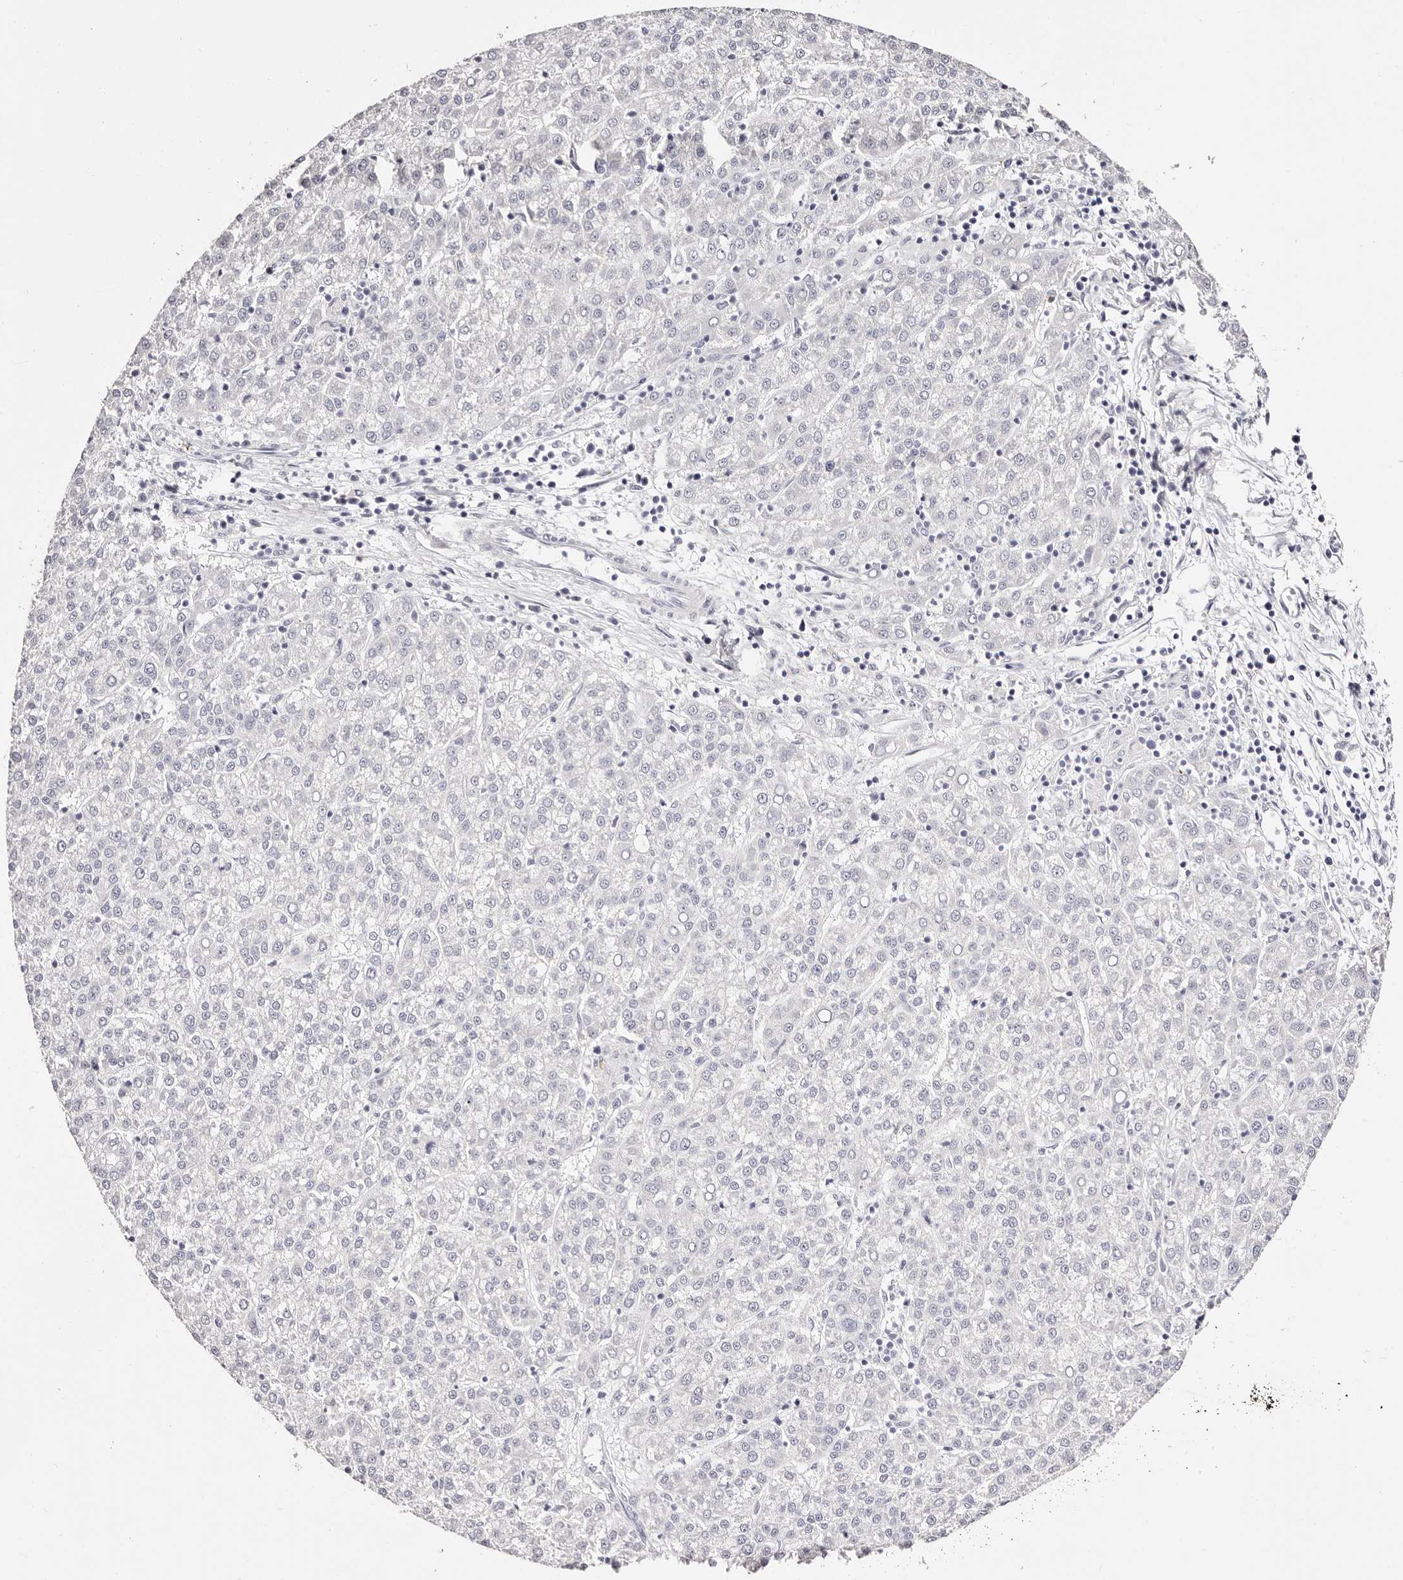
{"staining": {"intensity": "negative", "quantity": "none", "location": "none"}, "tissue": "liver cancer", "cell_type": "Tumor cells", "image_type": "cancer", "snomed": [{"axis": "morphology", "description": "Carcinoma, Hepatocellular, NOS"}, {"axis": "topography", "description": "Liver"}], "caption": "IHC photomicrograph of human liver cancer (hepatocellular carcinoma) stained for a protein (brown), which displays no positivity in tumor cells.", "gene": "PF4", "patient": {"sex": "female", "age": 58}}